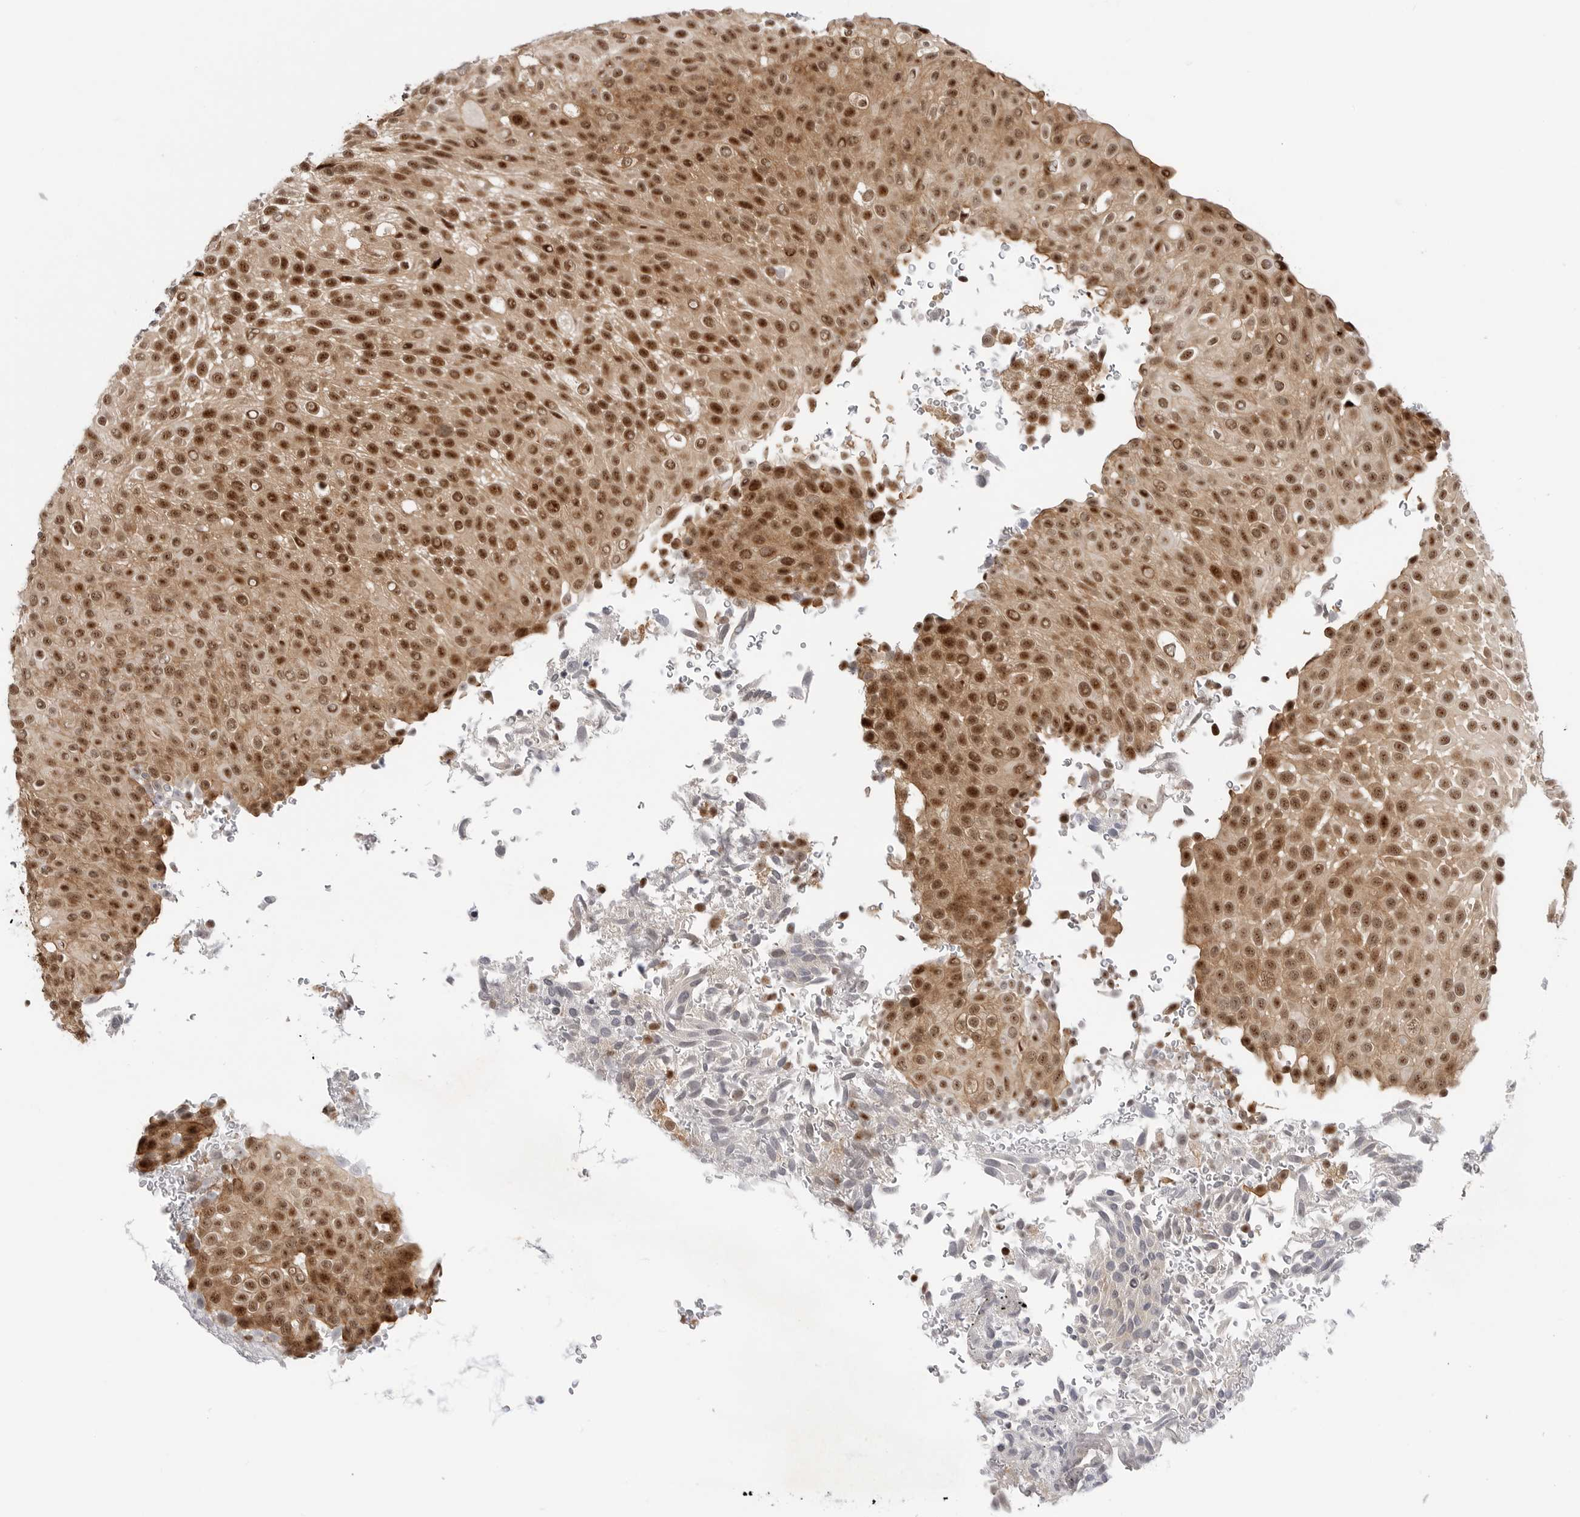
{"staining": {"intensity": "strong", "quantity": ">75%", "location": "cytoplasmic/membranous,nuclear"}, "tissue": "urothelial cancer", "cell_type": "Tumor cells", "image_type": "cancer", "snomed": [{"axis": "morphology", "description": "Urothelial carcinoma, Low grade"}, {"axis": "topography", "description": "Urinary bladder"}], "caption": "Immunohistochemistry (DAB) staining of urothelial cancer demonstrates strong cytoplasmic/membranous and nuclear protein positivity in about >75% of tumor cells. The staining is performed using DAB (3,3'-diaminobenzidine) brown chromogen to label protein expression. The nuclei are counter-stained blue using hematoxylin.", "gene": "GPATCH2", "patient": {"sex": "male", "age": 78}}